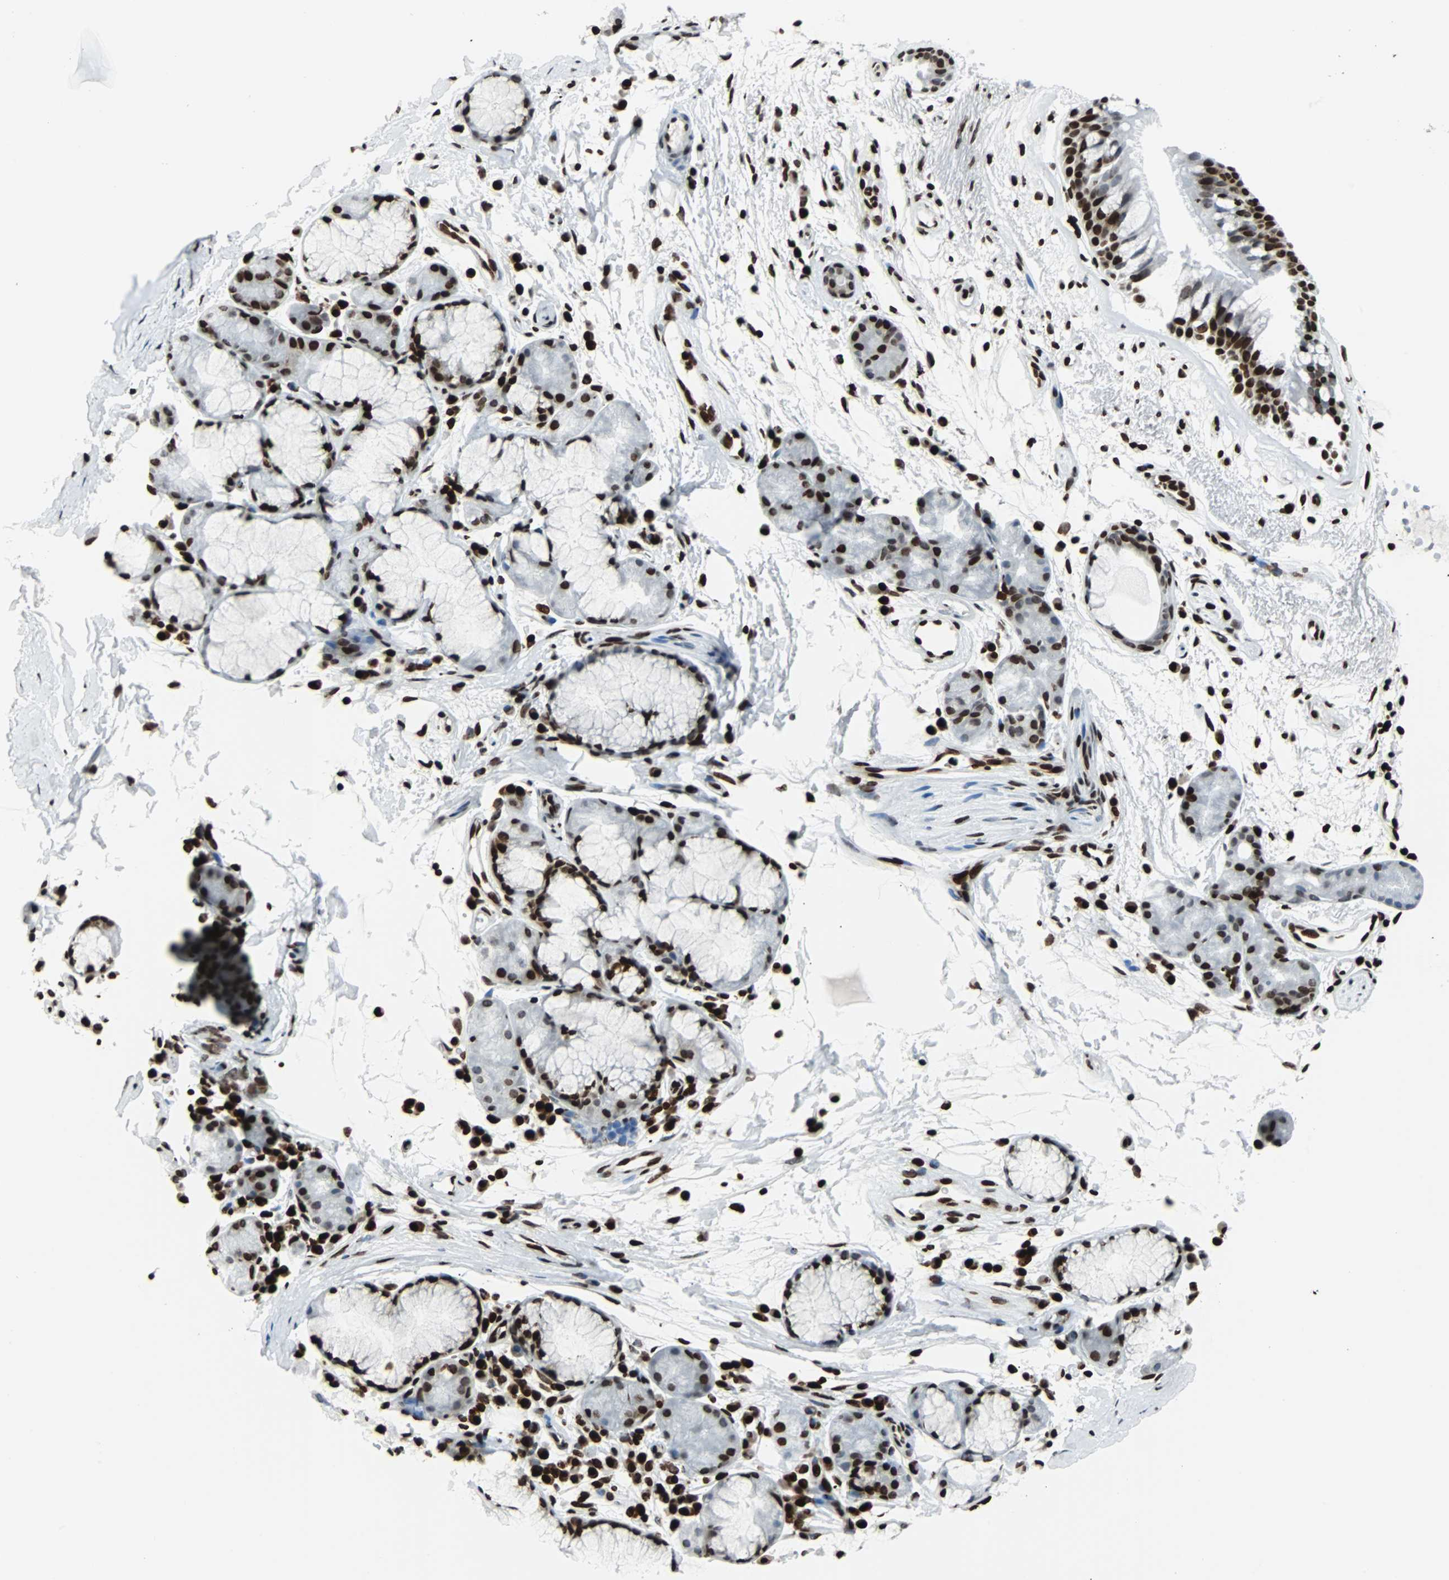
{"staining": {"intensity": "strong", "quantity": ">75%", "location": "nuclear"}, "tissue": "bronchus", "cell_type": "Respiratory epithelial cells", "image_type": "normal", "snomed": [{"axis": "morphology", "description": "Normal tissue, NOS"}, {"axis": "topography", "description": "Bronchus"}], "caption": "Respiratory epithelial cells exhibit high levels of strong nuclear expression in about >75% of cells in unremarkable bronchus. Using DAB (3,3'-diaminobenzidine) (brown) and hematoxylin (blue) stains, captured at high magnification using brightfield microscopy.", "gene": "ZNF131", "patient": {"sex": "female", "age": 54}}